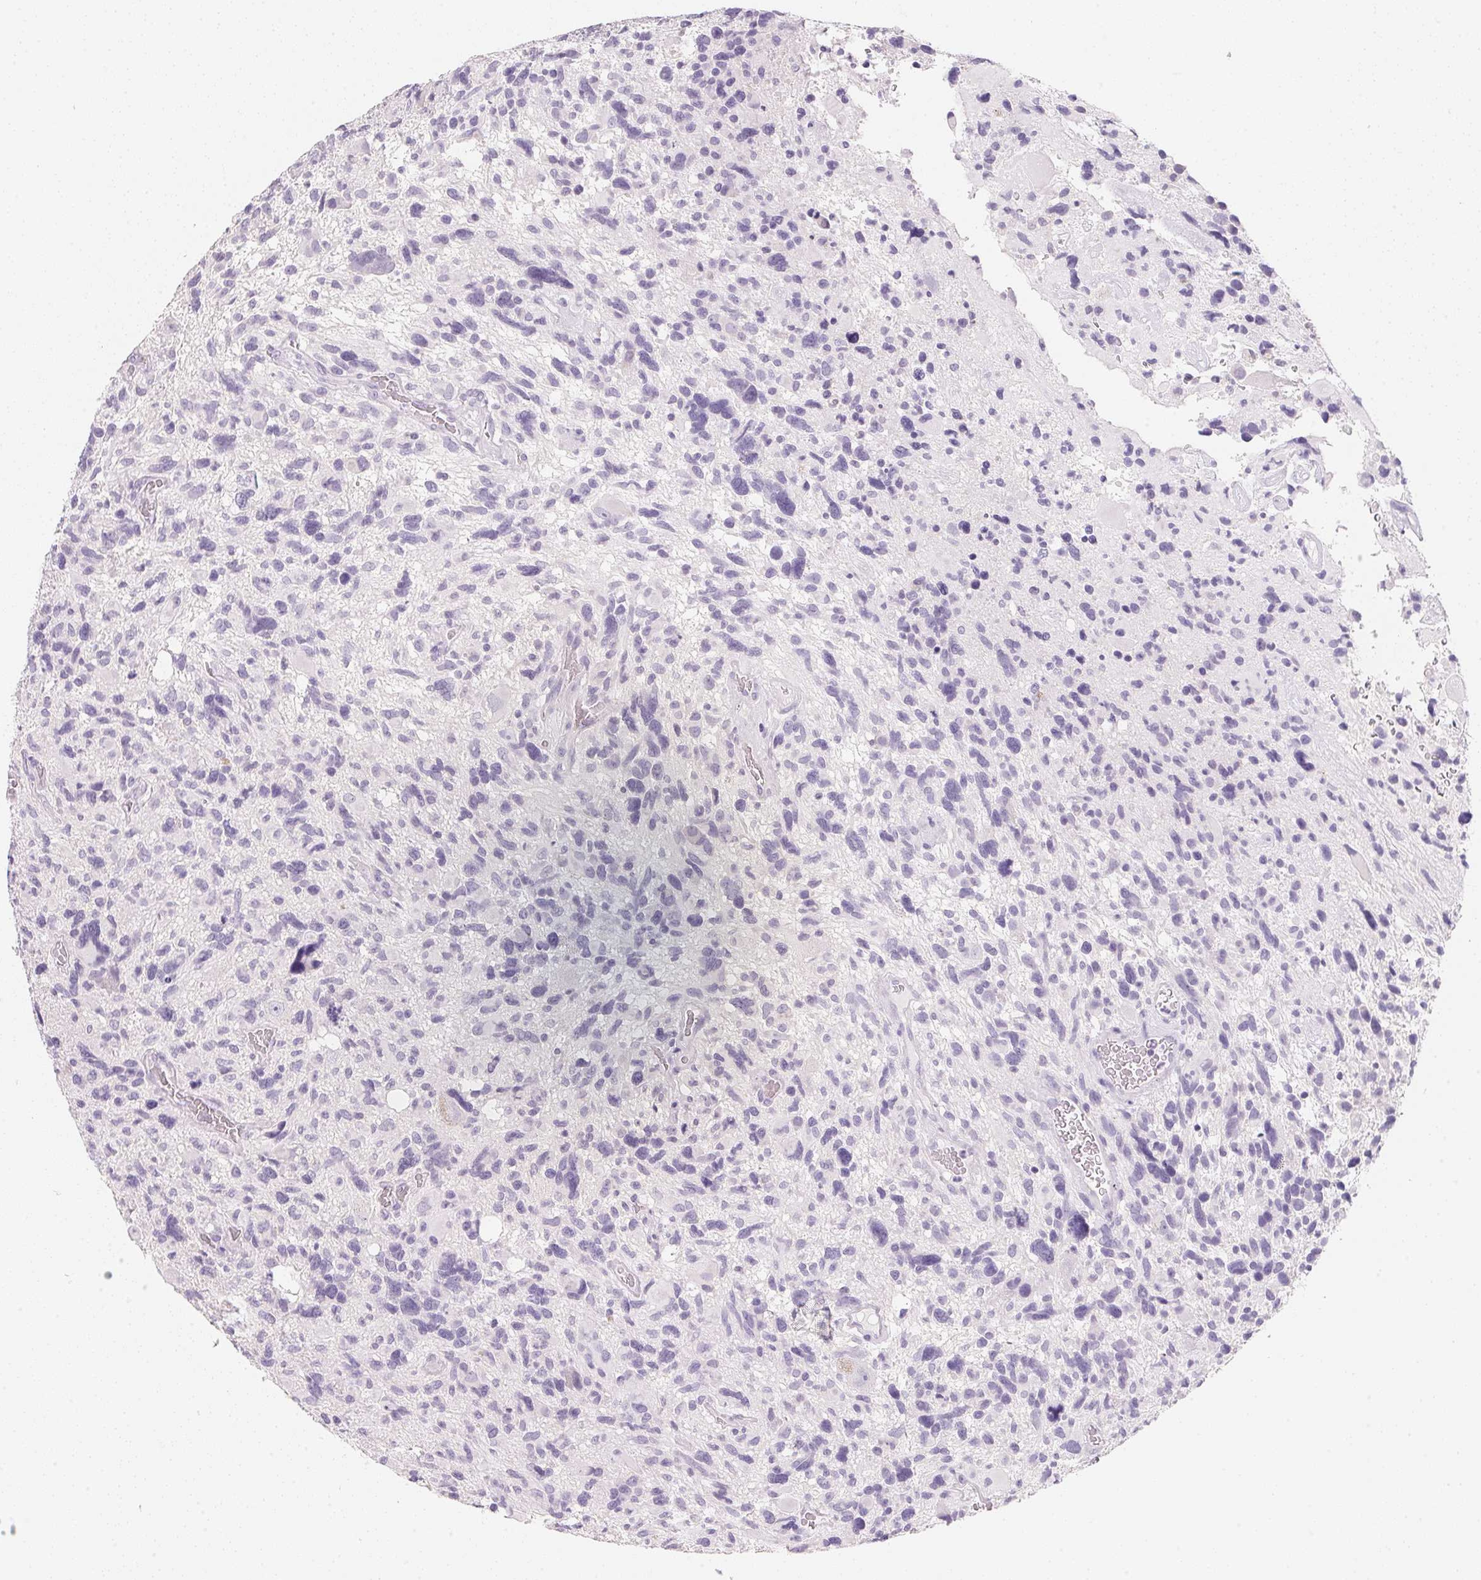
{"staining": {"intensity": "negative", "quantity": "none", "location": "none"}, "tissue": "glioma", "cell_type": "Tumor cells", "image_type": "cancer", "snomed": [{"axis": "morphology", "description": "Glioma, malignant, High grade"}, {"axis": "topography", "description": "Brain"}], "caption": "DAB (3,3'-diaminobenzidine) immunohistochemical staining of human malignant glioma (high-grade) demonstrates no significant positivity in tumor cells. Brightfield microscopy of immunohistochemistry stained with DAB (brown) and hematoxylin (blue), captured at high magnification.", "gene": "ACP3", "patient": {"sex": "male", "age": 49}}